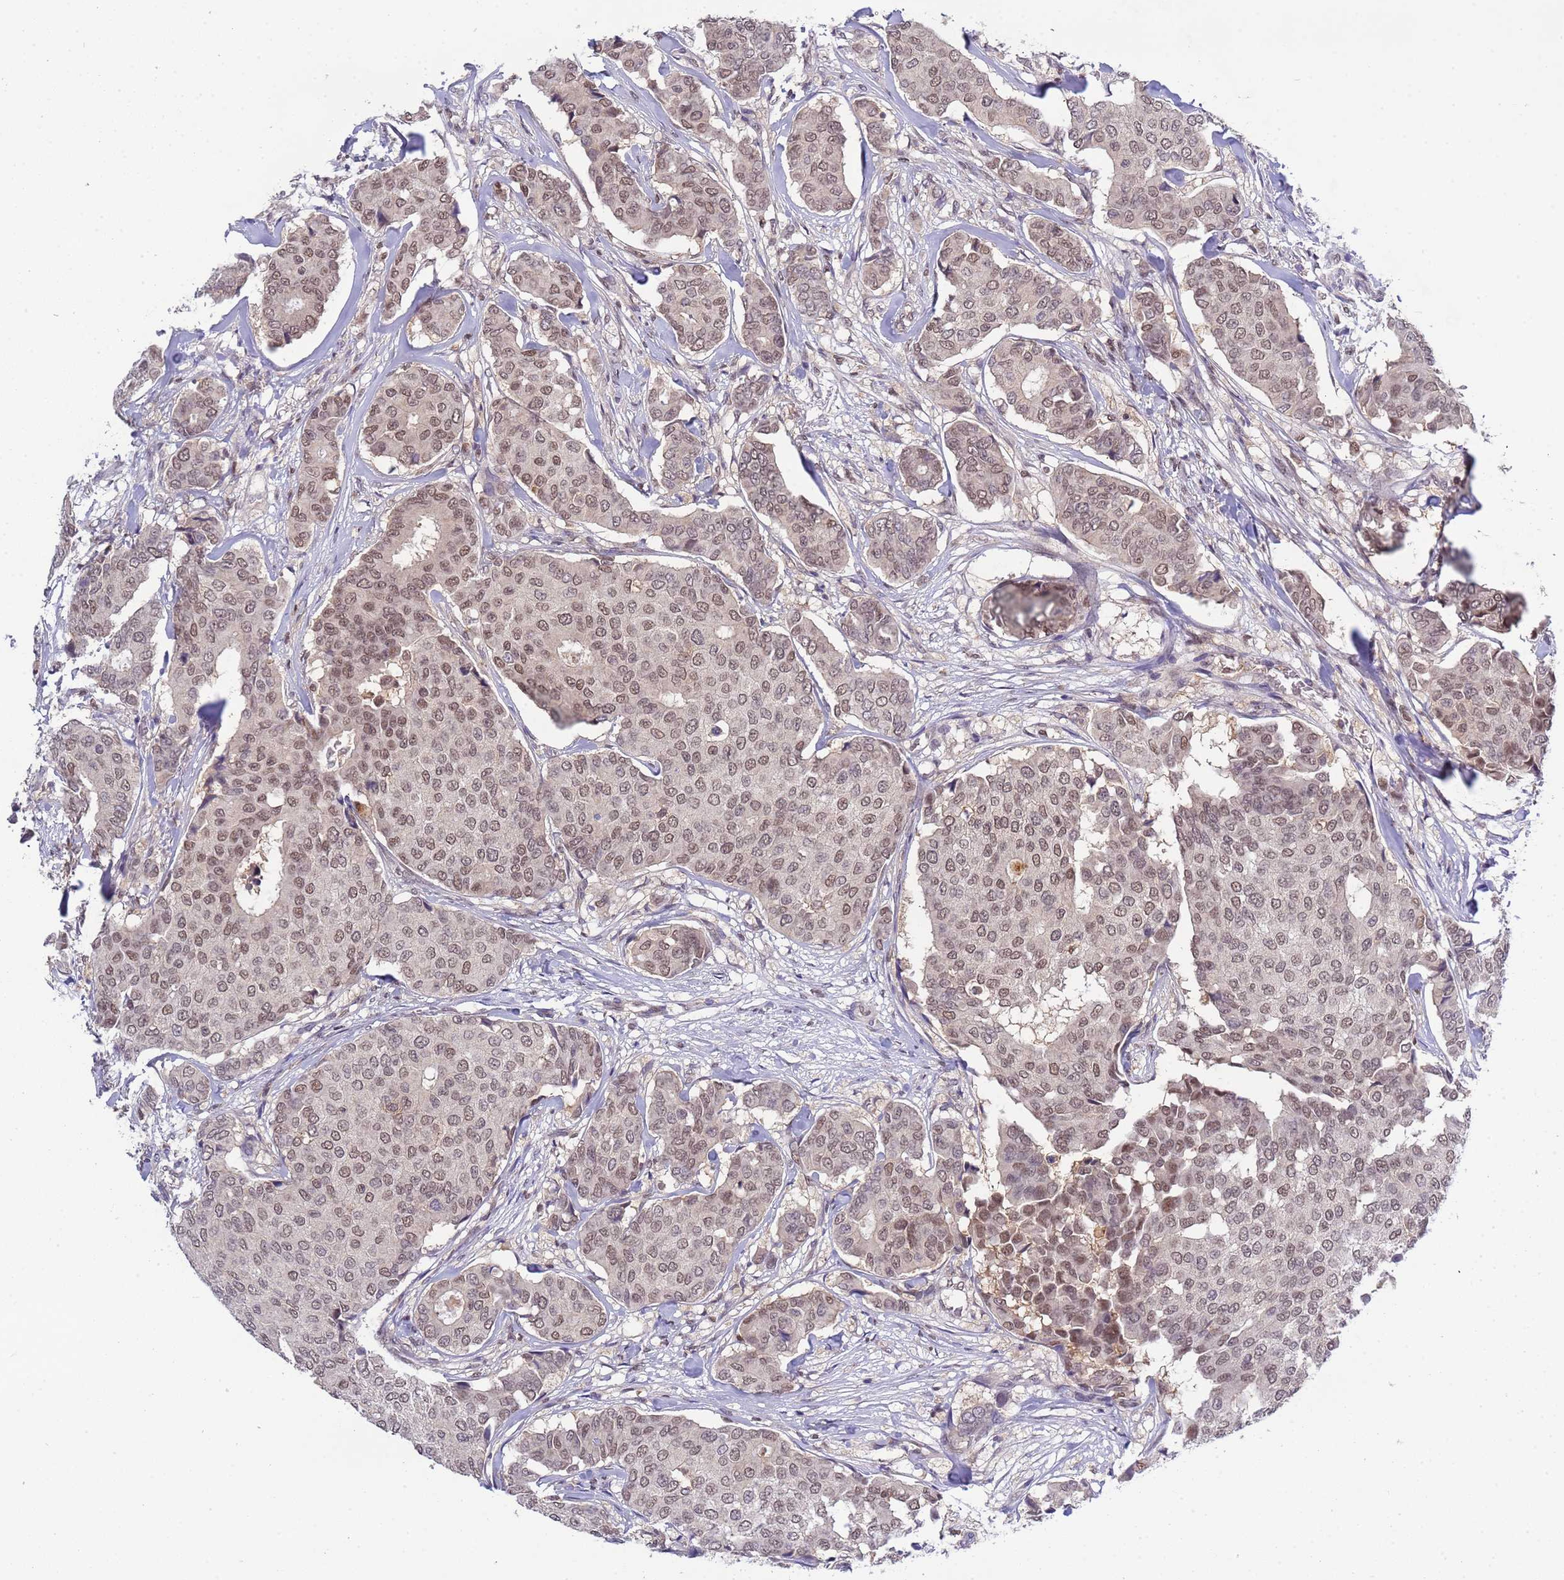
{"staining": {"intensity": "moderate", "quantity": ">75%", "location": "nuclear"}, "tissue": "breast cancer", "cell_type": "Tumor cells", "image_type": "cancer", "snomed": [{"axis": "morphology", "description": "Duct carcinoma"}, {"axis": "topography", "description": "Breast"}], "caption": "Immunohistochemistry of infiltrating ductal carcinoma (breast) shows medium levels of moderate nuclear positivity in about >75% of tumor cells.", "gene": "CD53", "patient": {"sex": "female", "age": 75}}